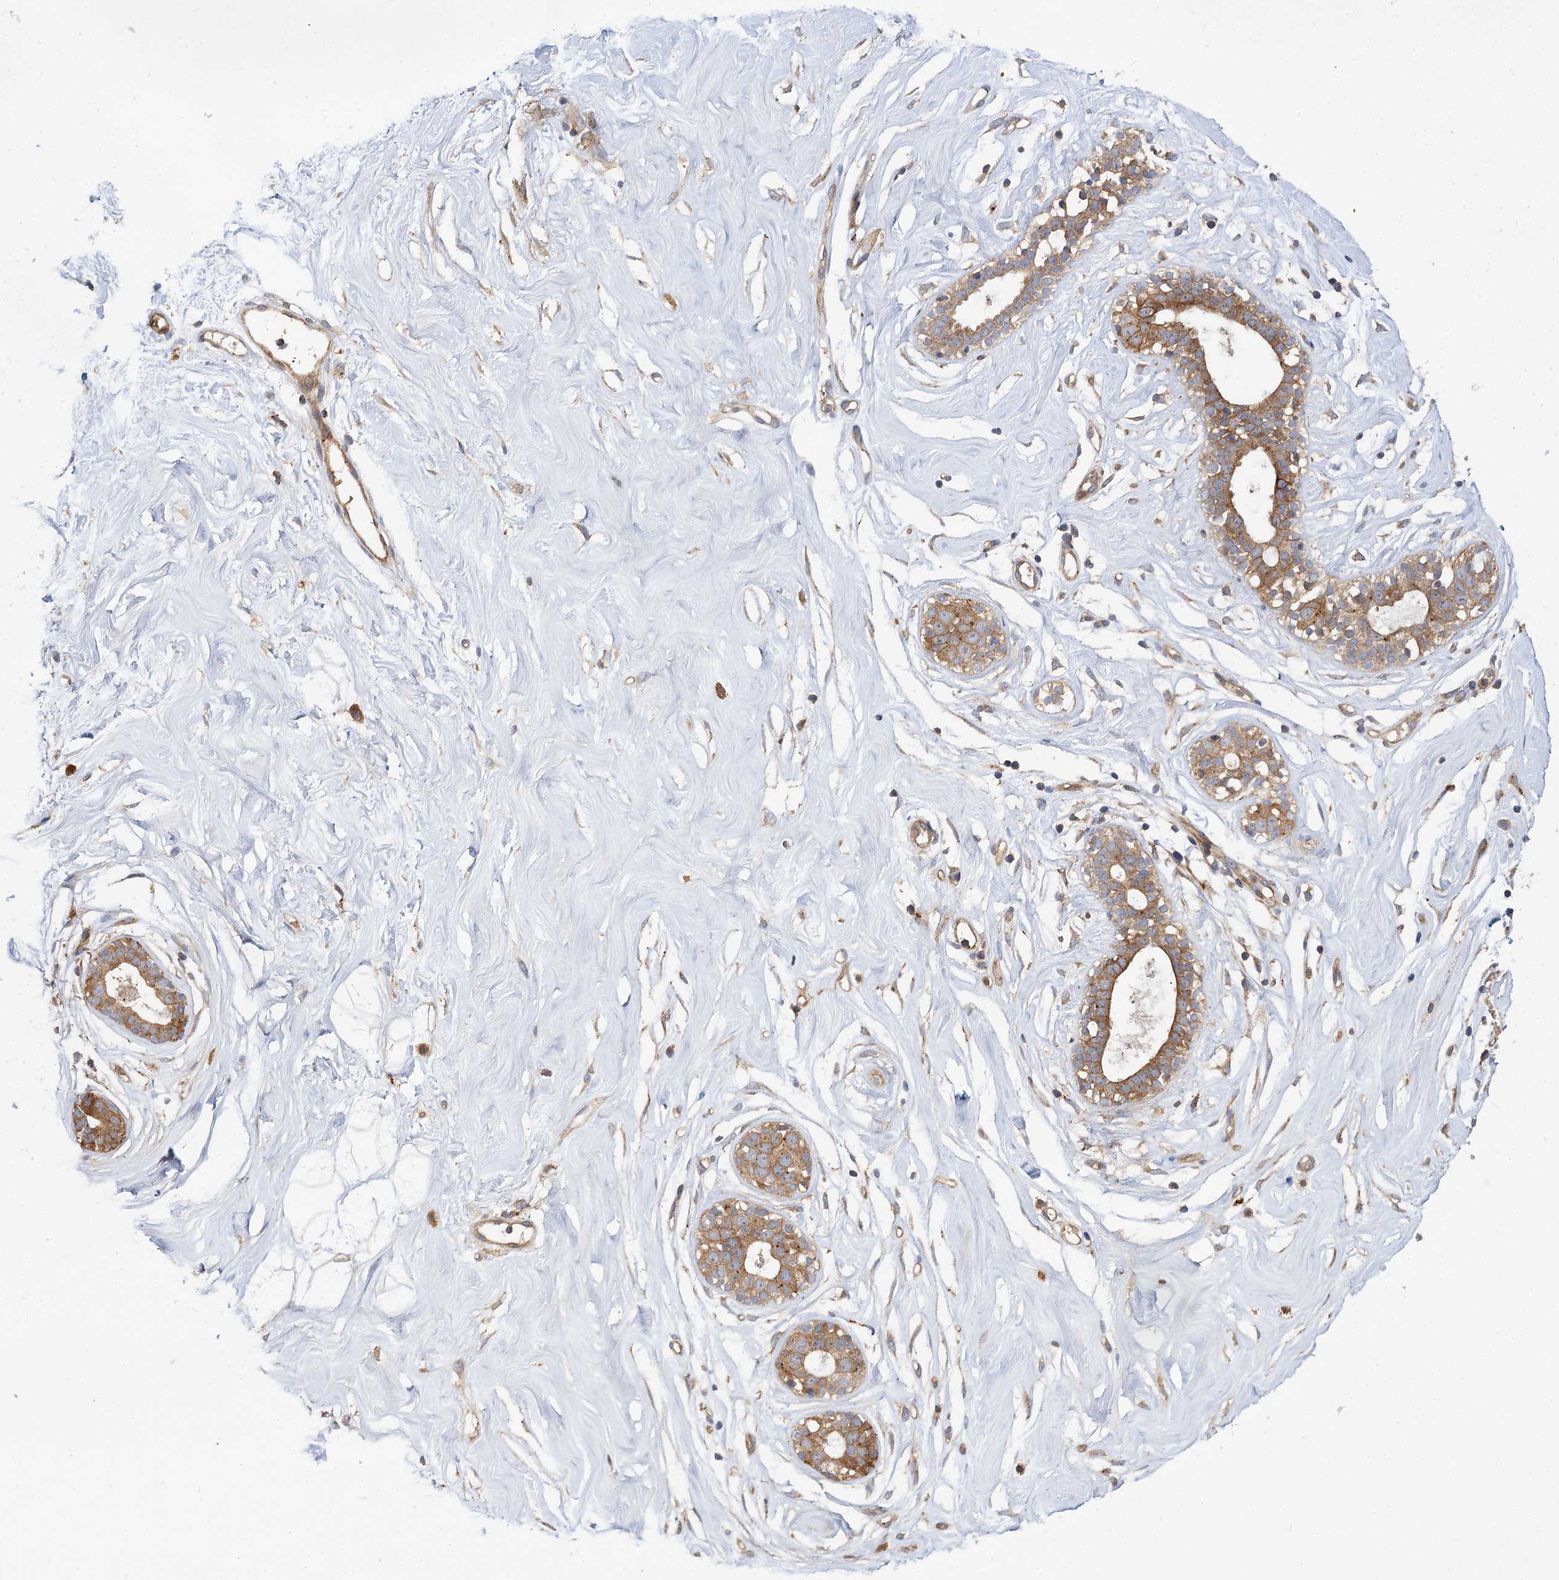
{"staining": {"intensity": "negative", "quantity": "none", "location": "none"}, "tissue": "breast", "cell_type": "Adipocytes", "image_type": "normal", "snomed": [{"axis": "morphology", "description": "Normal tissue, NOS"}, {"axis": "morphology", "description": "Adenoma, NOS"}, {"axis": "topography", "description": "Breast"}], "caption": "Image shows no significant protein staining in adipocytes of unremarkable breast.", "gene": "PATL1", "patient": {"sex": "female", "age": 23}}